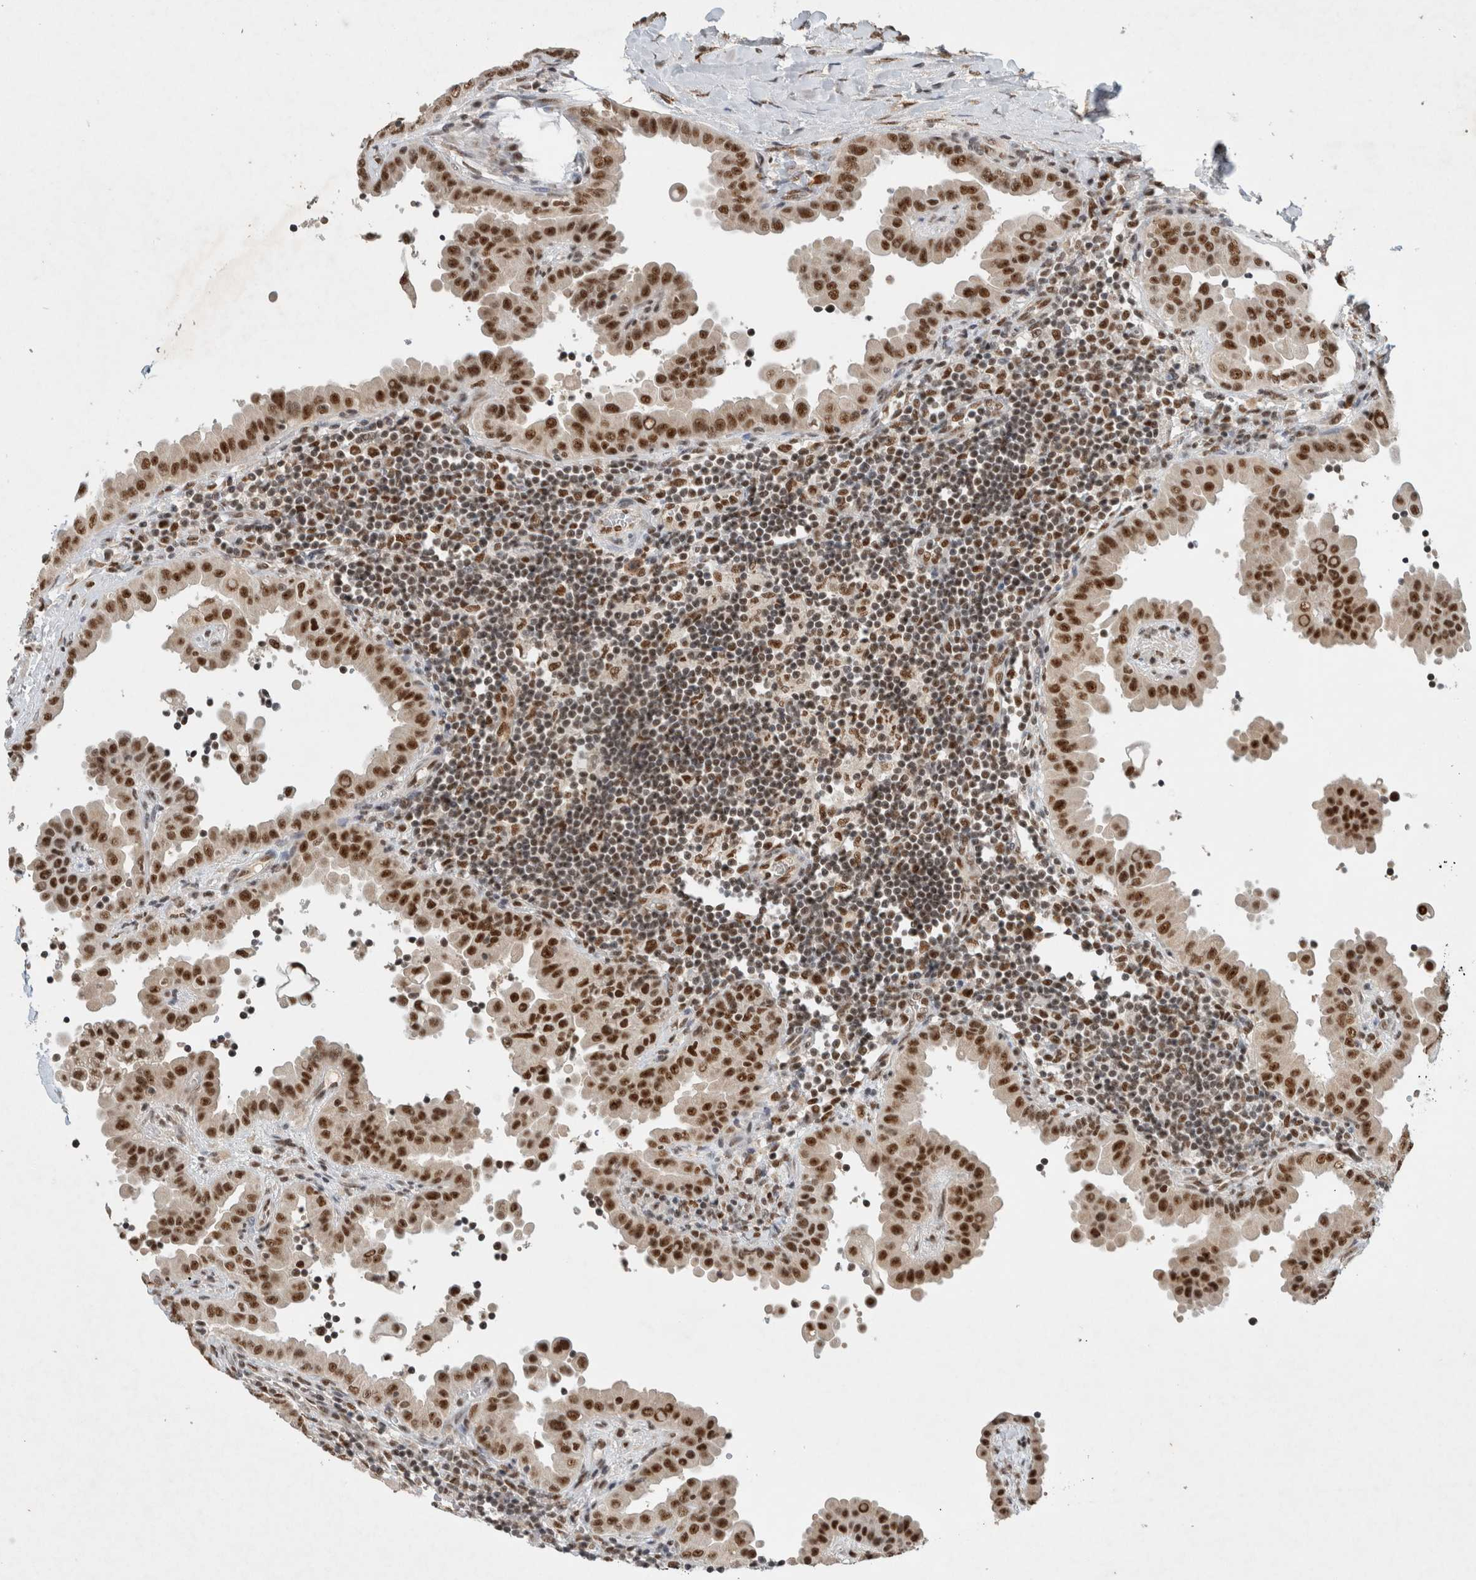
{"staining": {"intensity": "strong", "quantity": ">75%", "location": "nuclear"}, "tissue": "thyroid cancer", "cell_type": "Tumor cells", "image_type": "cancer", "snomed": [{"axis": "morphology", "description": "Papillary adenocarcinoma, NOS"}, {"axis": "topography", "description": "Thyroid gland"}], "caption": "Immunohistochemical staining of human thyroid cancer (papillary adenocarcinoma) reveals high levels of strong nuclear staining in approximately >75% of tumor cells. (brown staining indicates protein expression, while blue staining denotes nuclei).", "gene": "DDX42", "patient": {"sex": "male", "age": 33}}